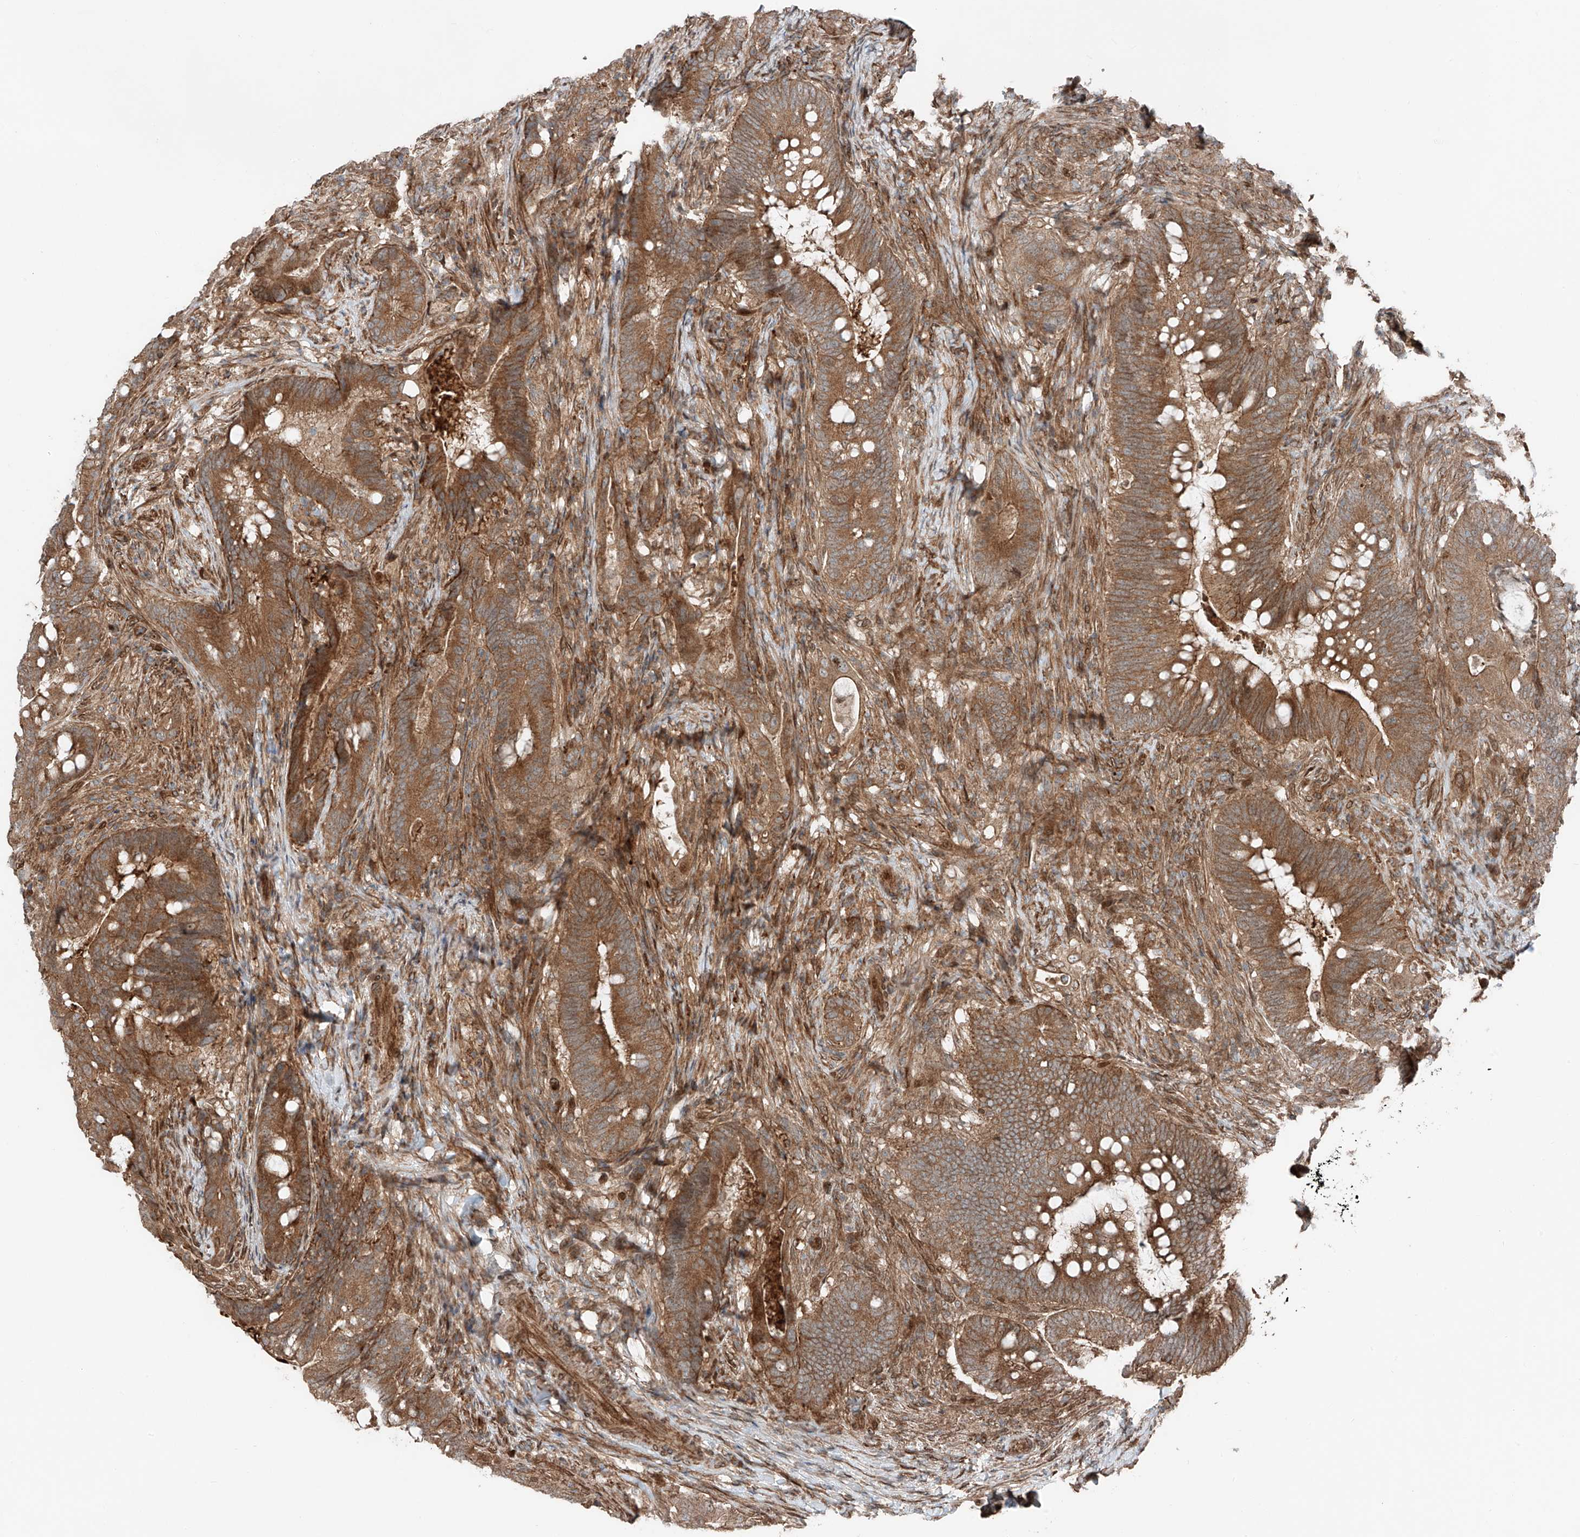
{"staining": {"intensity": "moderate", "quantity": ">75%", "location": "cytoplasmic/membranous"}, "tissue": "colorectal cancer", "cell_type": "Tumor cells", "image_type": "cancer", "snomed": [{"axis": "morphology", "description": "Adenocarcinoma, NOS"}, {"axis": "topography", "description": "Colon"}], "caption": "Colorectal cancer tissue reveals moderate cytoplasmic/membranous staining in about >75% of tumor cells", "gene": "CEP162", "patient": {"sex": "female", "age": 66}}